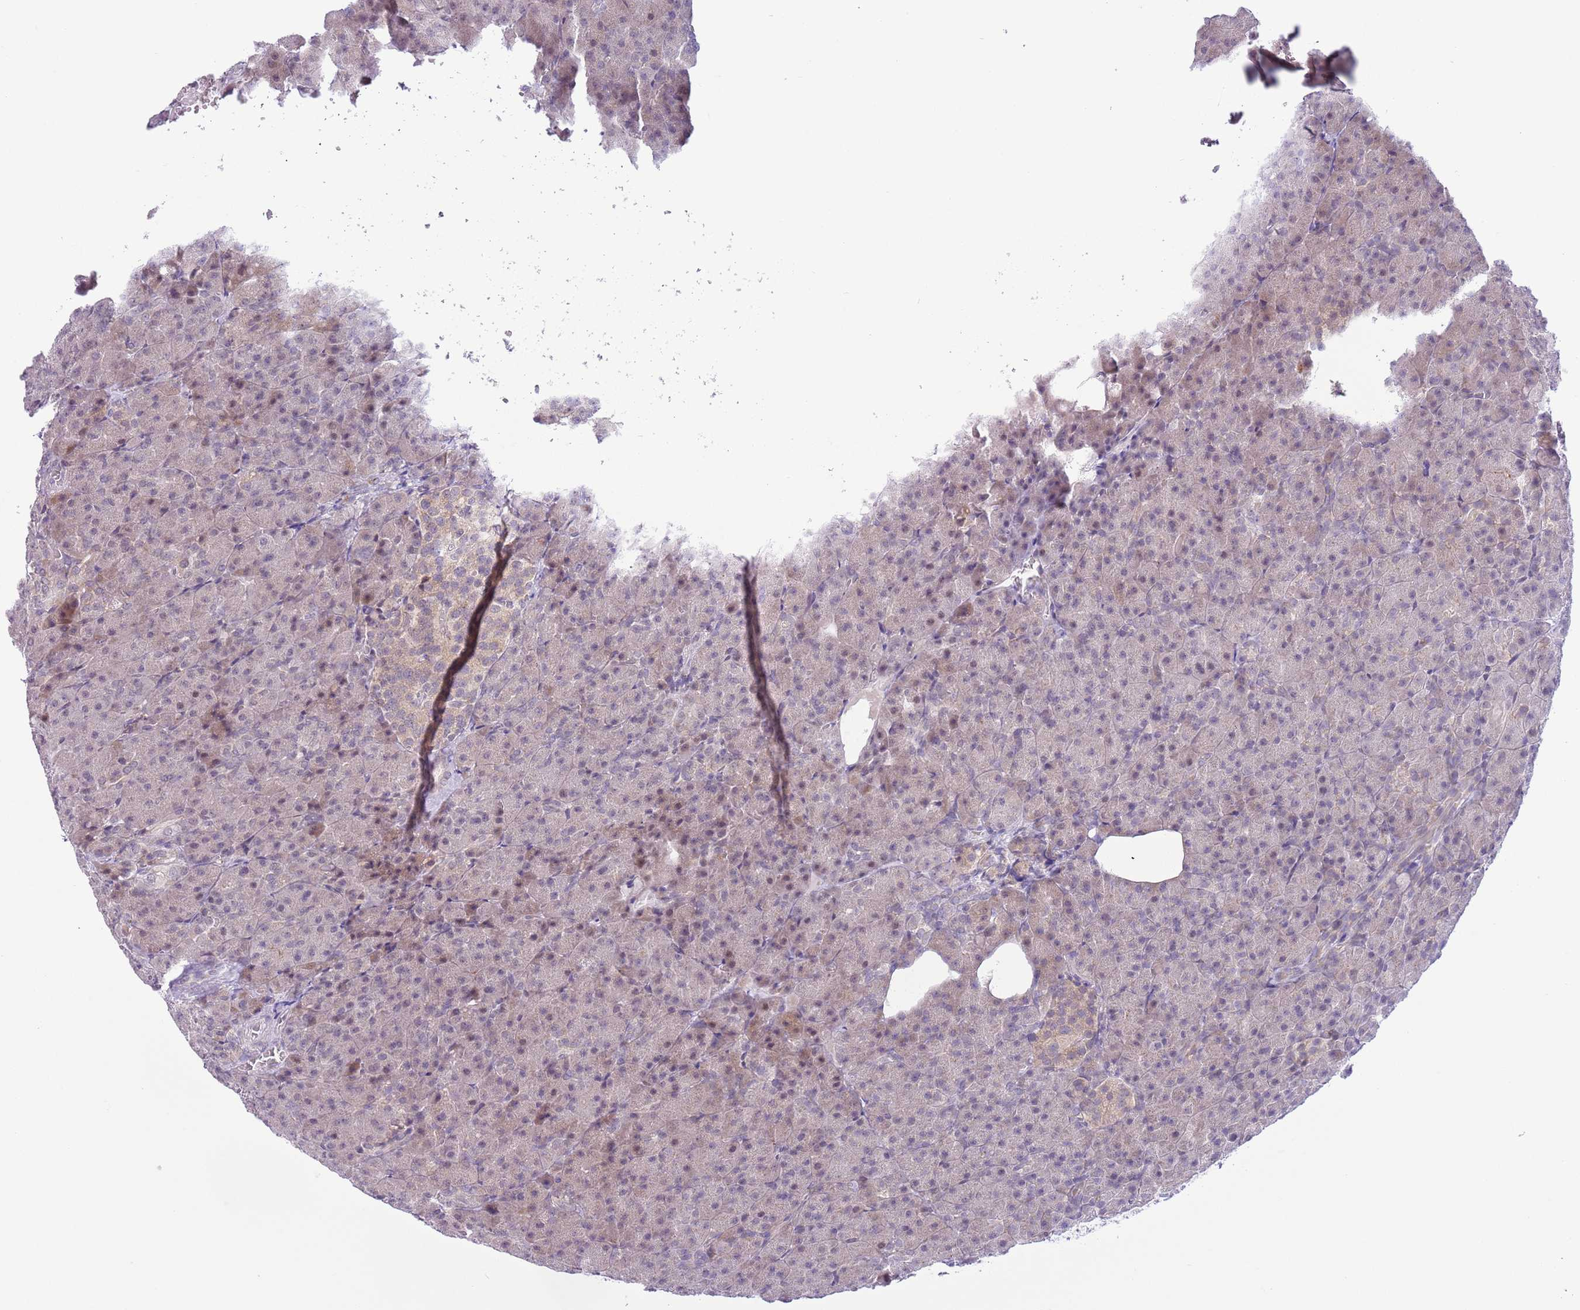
{"staining": {"intensity": "weak", "quantity": "25%-75%", "location": "cytoplasmic/membranous,nuclear"}, "tissue": "pancreas", "cell_type": "Exocrine glandular cells", "image_type": "normal", "snomed": [{"axis": "morphology", "description": "Normal tissue, NOS"}, {"axis": "topography", "description": "Pancreas"}], "caption": "Protein expression by IHC demonstrates weak cytoplasmic/membranous,nuclear staining in about 25%-75% of exocrine glandular cells in normal pancreas.", "gene": "ZNF576", "patient": {"sex": "female", "age": 74}}